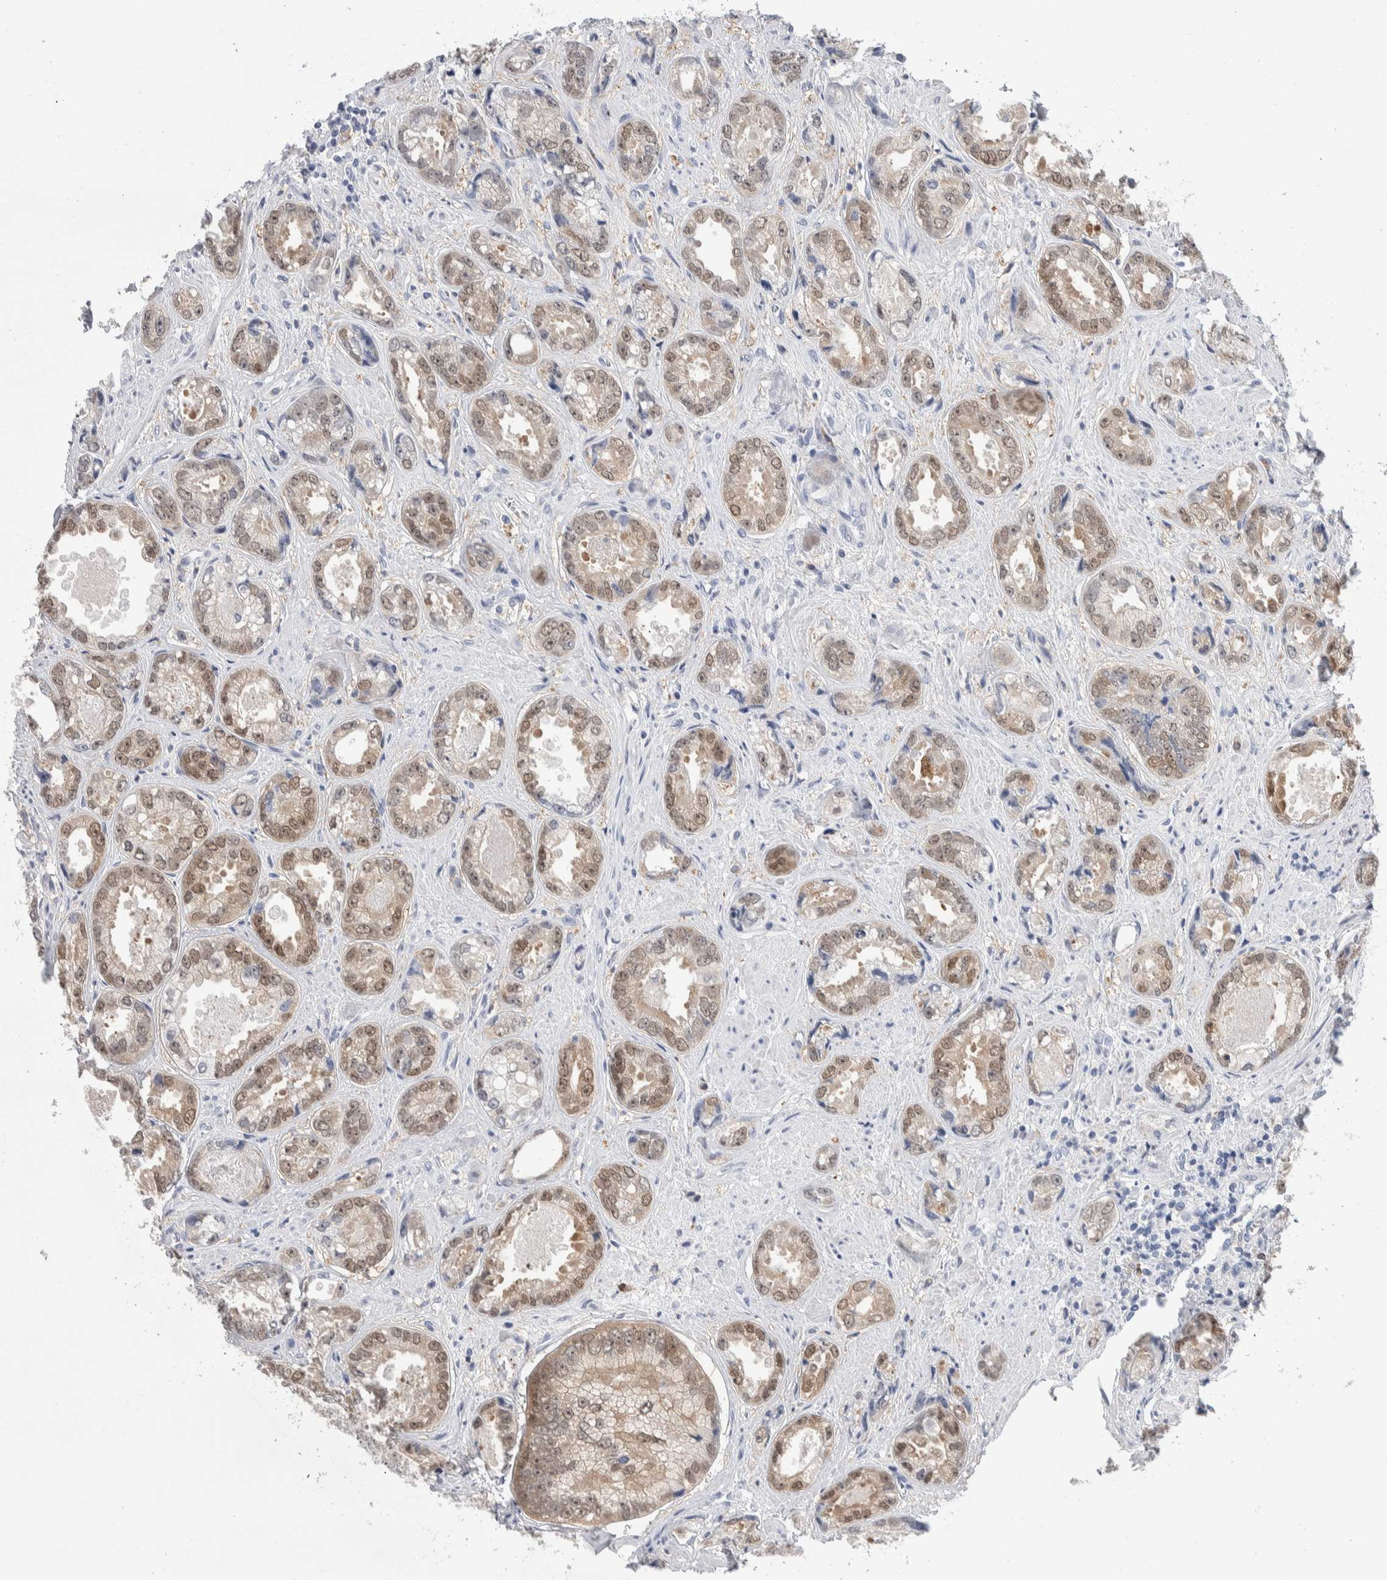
{"staining": {"intensity": "moderate", "quantity": "<25%", "location": "cytoplasmic/membranous,nuclear"}, "tissue": "prostate cancer", "cell_type": "Tumor cells", "image_type": "cancer", "snomed": [{"axis": "morphology", "description": "Adenocarcinoma, High grade"}, {"axis": "topography", "description": "Prostate"}], "caption": "A photomicrograph showing moderate cytoplasmic/membranous and nuclear expression in about <25% of tumor cells in high-grade adenocarcinoma (prostate), as visualized by brown immunohistochemical staining.", "gene": "LURAP1L", "patient": {"sex": "male", "age": 61}}